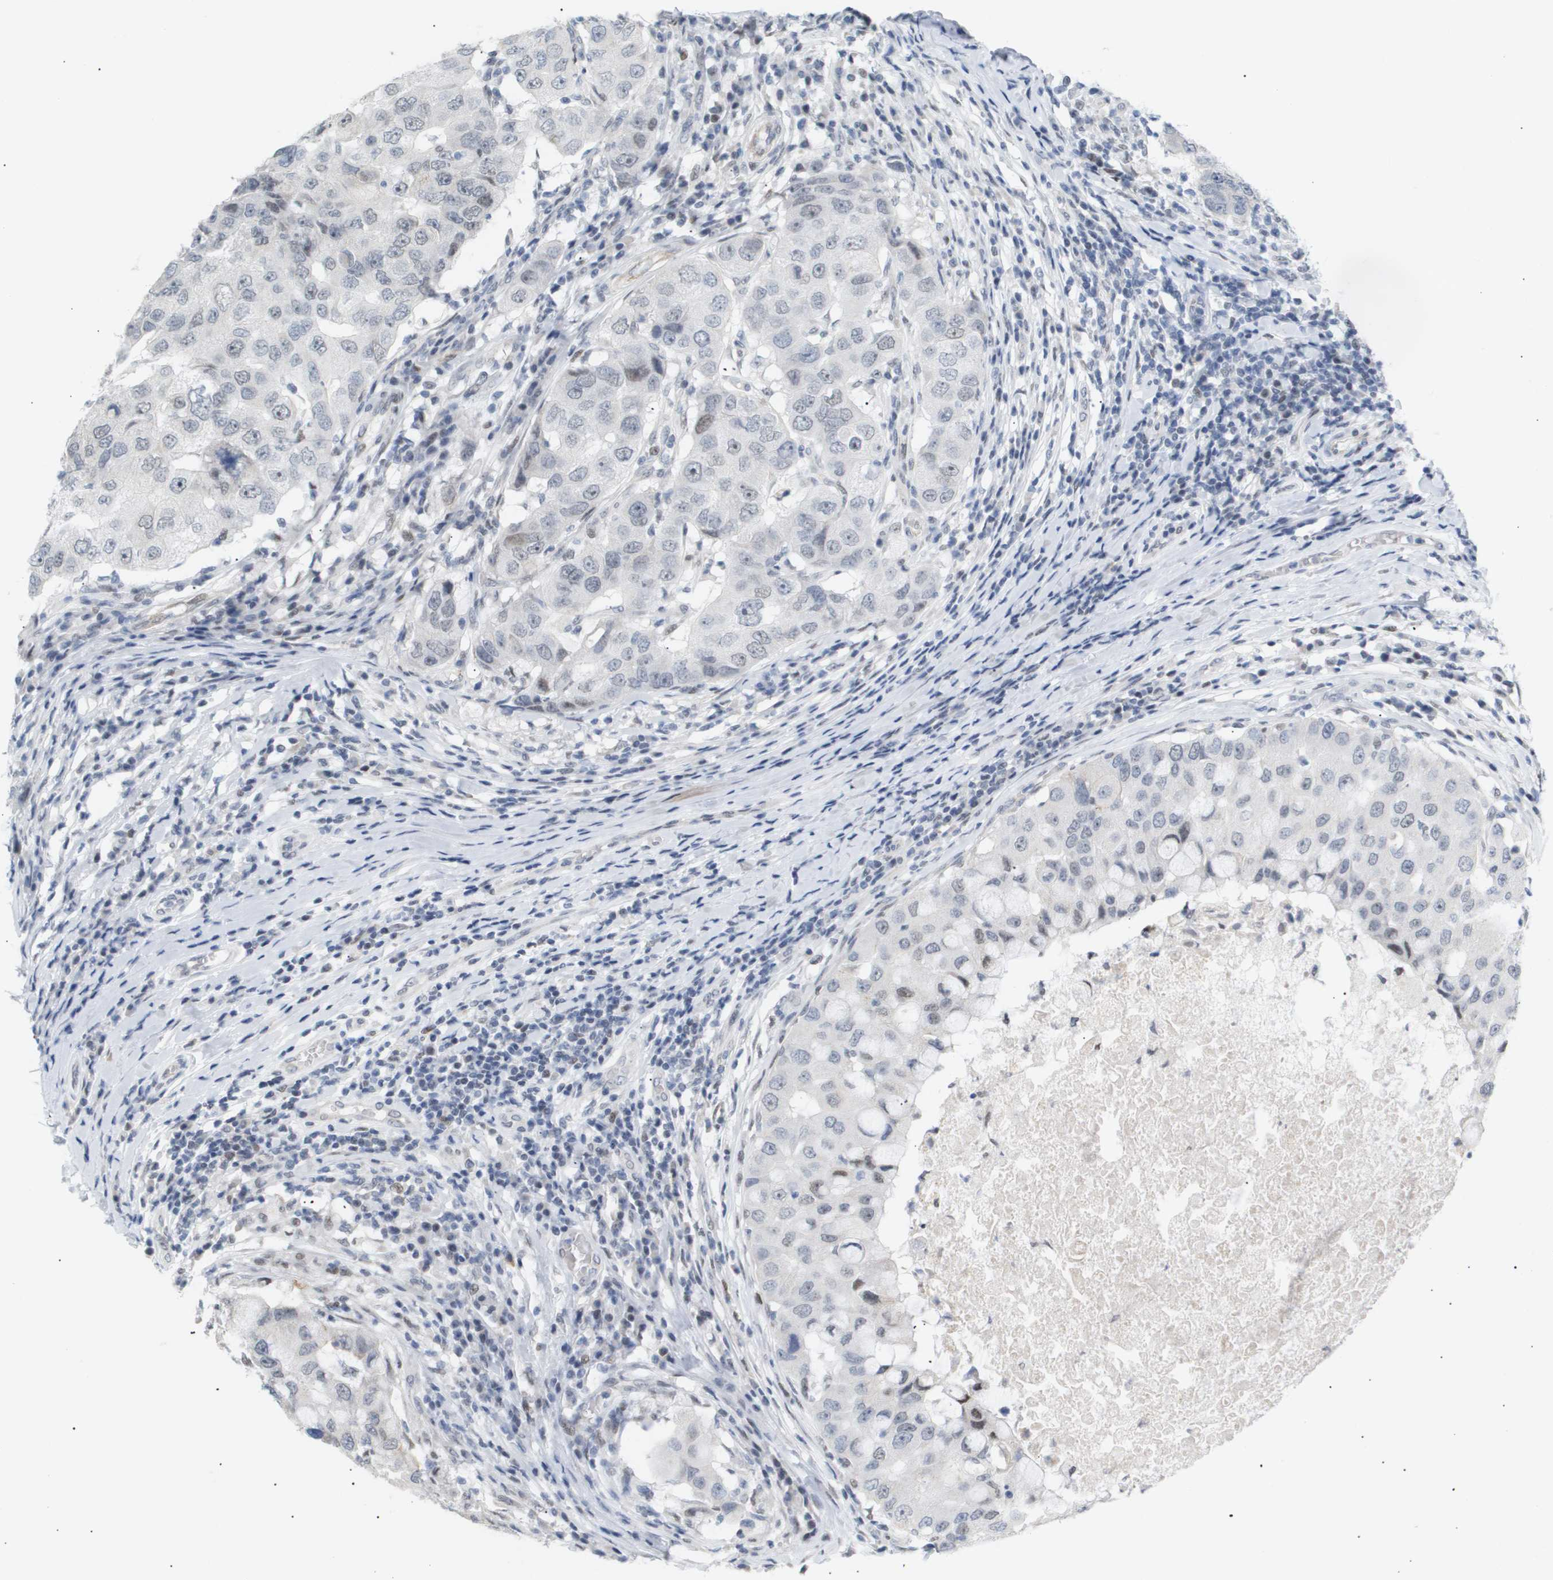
{"staining": {"intensity": "negative", "quantity": "none", "location": "none"}, "tissue": "breast cancer", "cell_type": "Tumor cells", "image_type": "cancer", "snomed": [{"axis": "morphology", "description": "Duct carcinoma"}, {"axis": "topography", "description": "Breast"}], "caption": "Invasive ductal carcinoma (breast) was stained to show a protein in brown. There is no significant positivity in tumor cells.", "gene": "PPARD", "patient": {"sex": "female", "age": 27}}